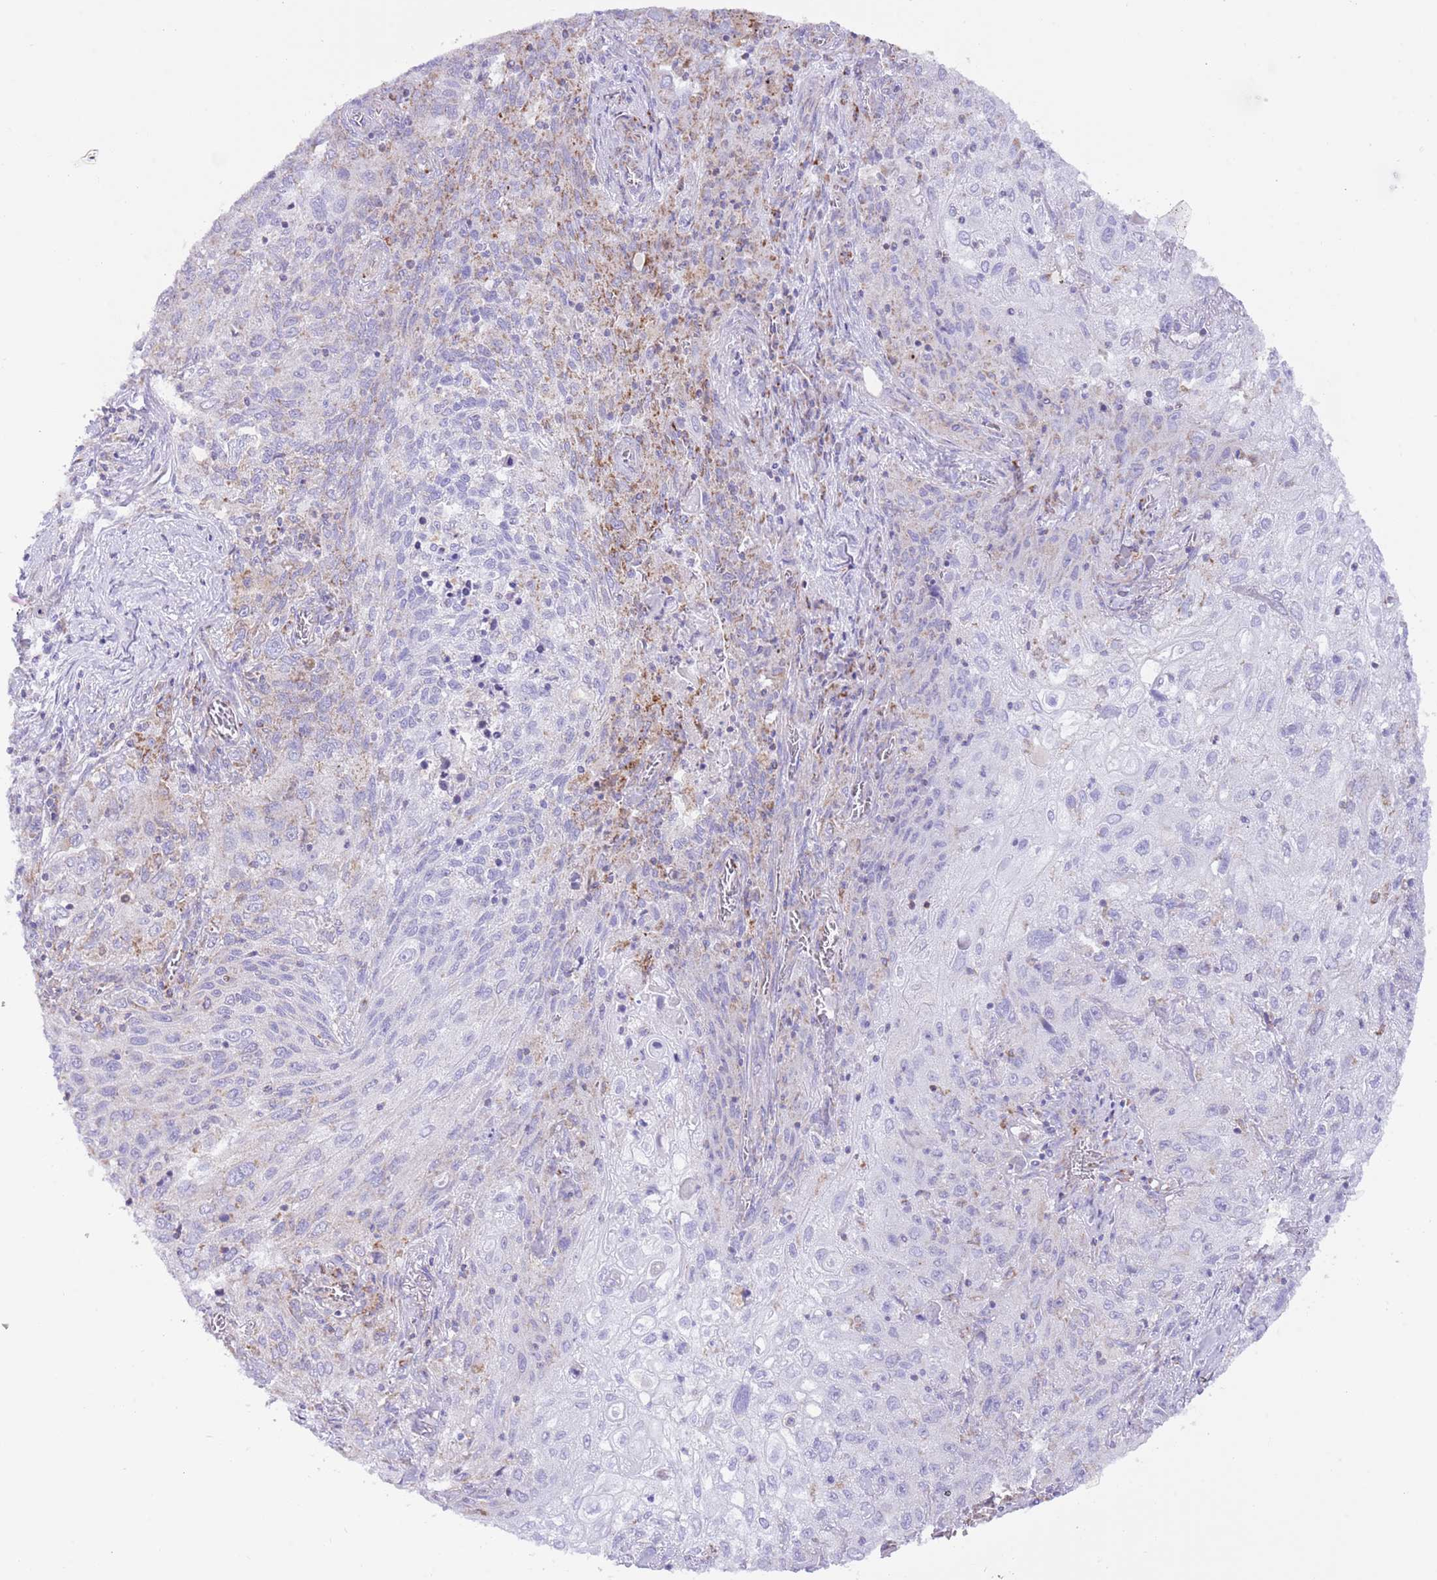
{"staining": {"intensity": "negative", "quantity": "none", "location": "none"}, "tissue": "lung cancer", "cell_type": "Tumor cells", "image_type": "cancer", "snomed": [{"axis": "morphology", "description": "Squamous cell carcinoma, NOS"}, {"axis": "topography", "description": "Lung"}], "caption": "Immunohistochemistry photomicrograph of human lung cancer stained for a protein (brown), which demonstrates no expression in tumor cells.", "gene": "SS18L2", "patient": {"sex": "female", "age": 69}}